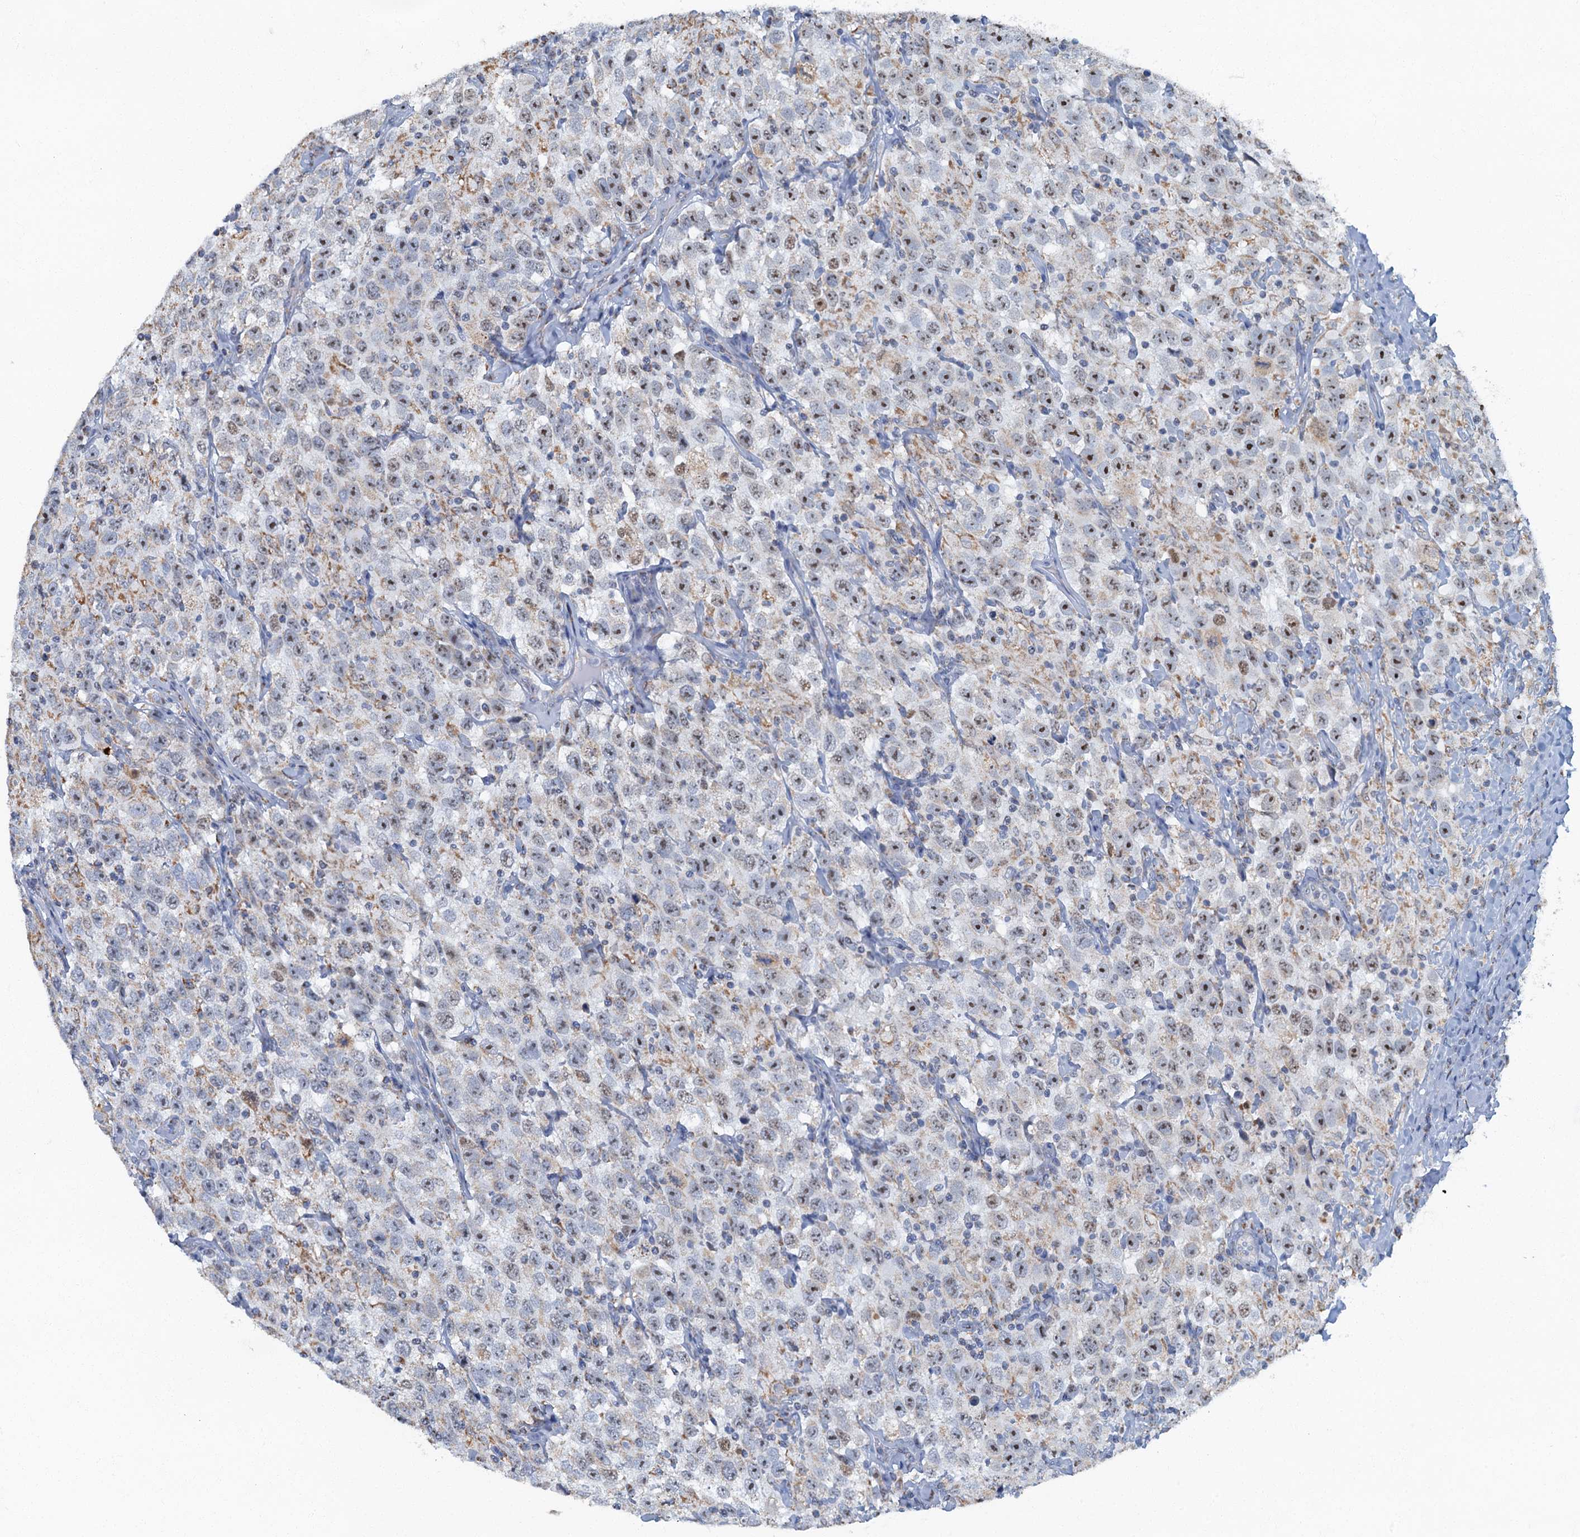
{"staining": {"intensity": "moderate", "quantity": "25%-75%", "location": "nuclear"}, "tissue": "testis cancer", "cell_type": "Tumor cells", "image_type": "cancer", "snomed": [{"axis": "morphology", "description": "Seminoma, NOS"}, {"axis": "topography", "description": "Testis"}], "caption": "Tumor cells demonstrate medium levels of moderate nuclear staining in approximately 25%-75% of cells in testis seminoma.", "gene": "RAD9B", "patient": {"sex": "male", "age": 41}}